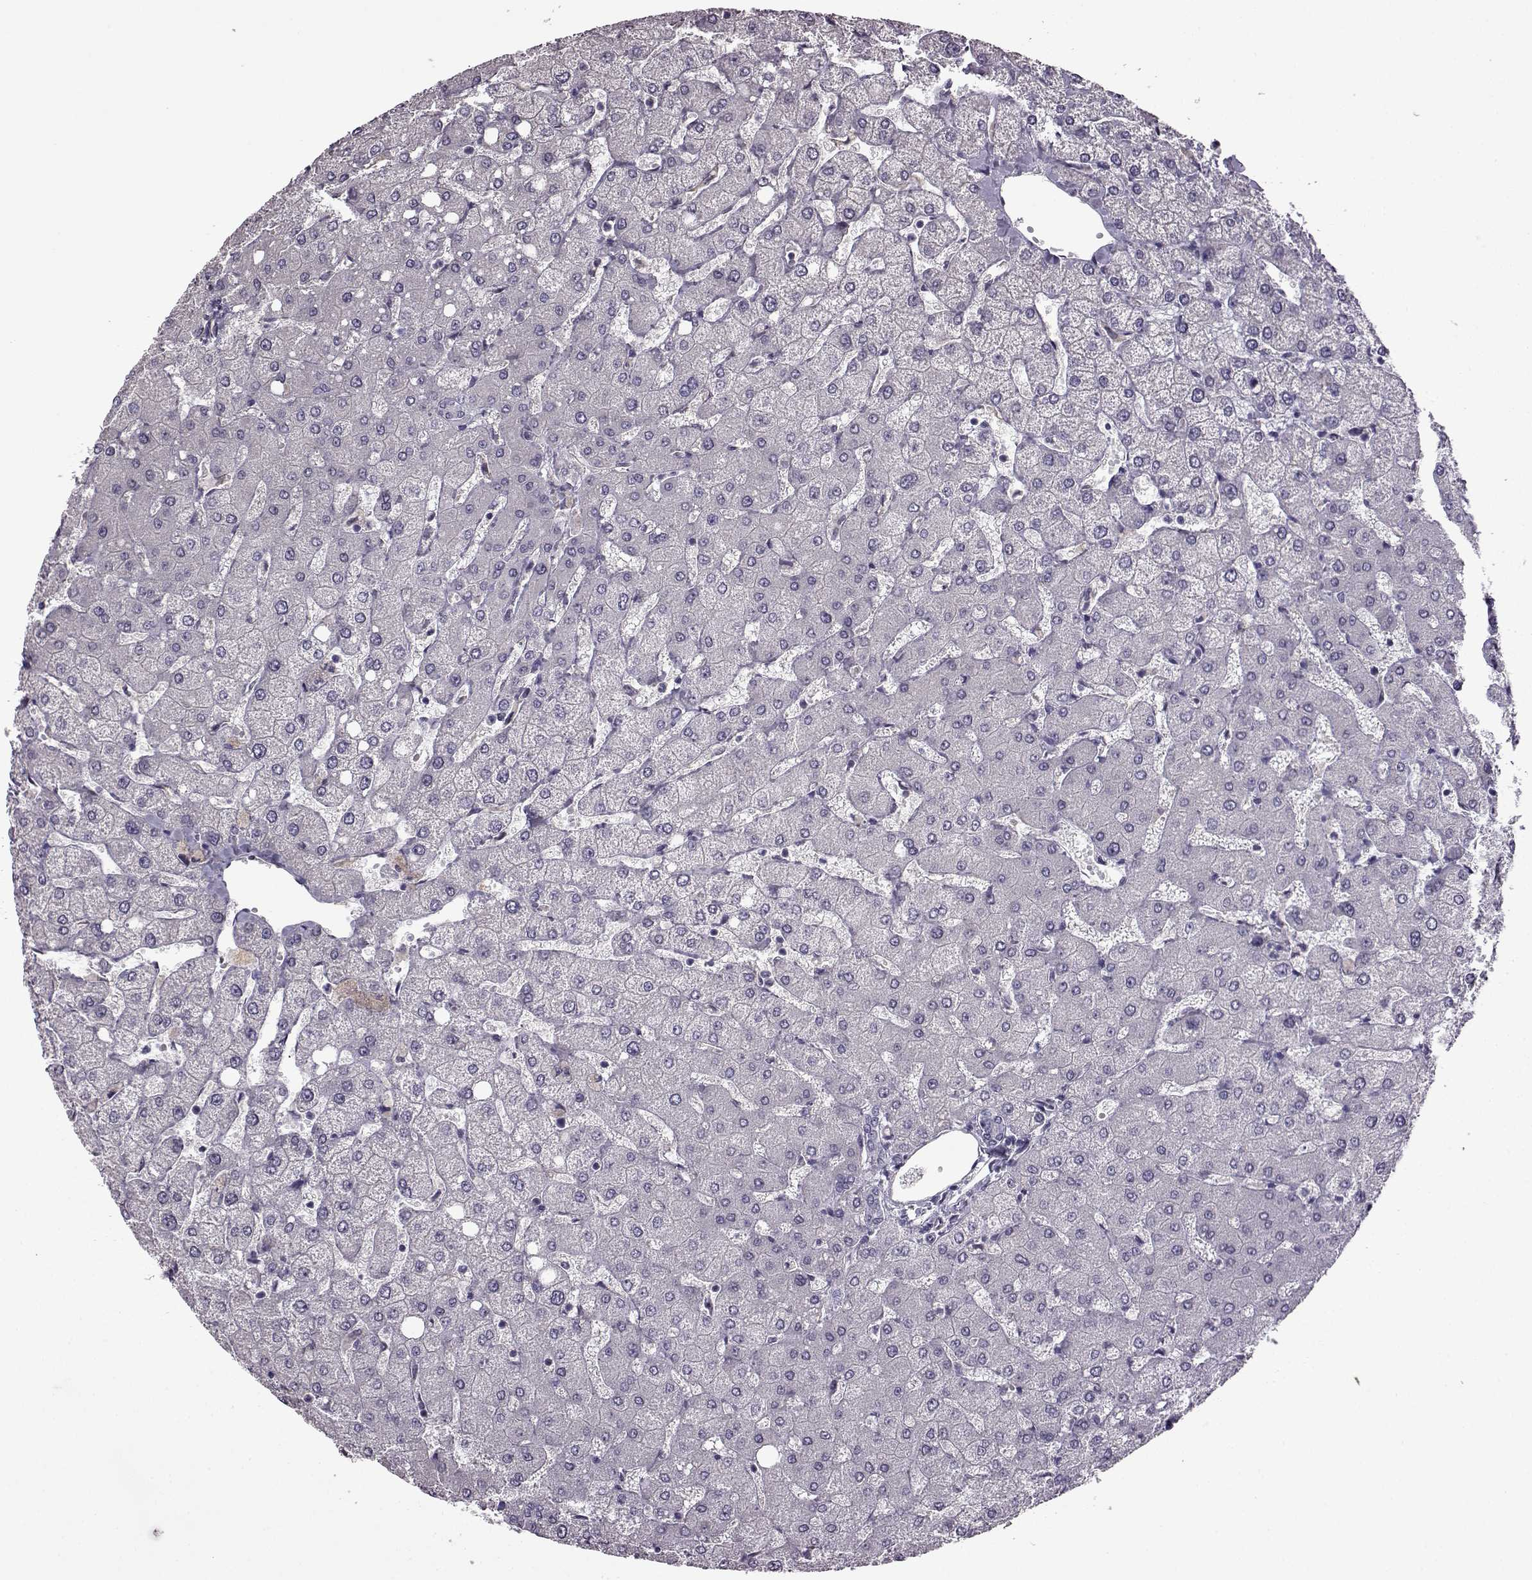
{"staining": {"intensity": "negative", "quantity": "none", "location": "none"}, "tissue": "liver", "cell_type": "Cholangiocytes", "image_type": "normal", "snomed": [{"axis": "morphology", "description": "Normal tissue, NOS"}, {"axis": "topography", "description": "Liver"}], "caption": "The photomicrograph shows no significant staining in cholangiocytes of liver. (IHC, brightfield microscopy, high magnification).", "gene": "EDDM3B", "patient": {"sex": "female", "age": 54}}